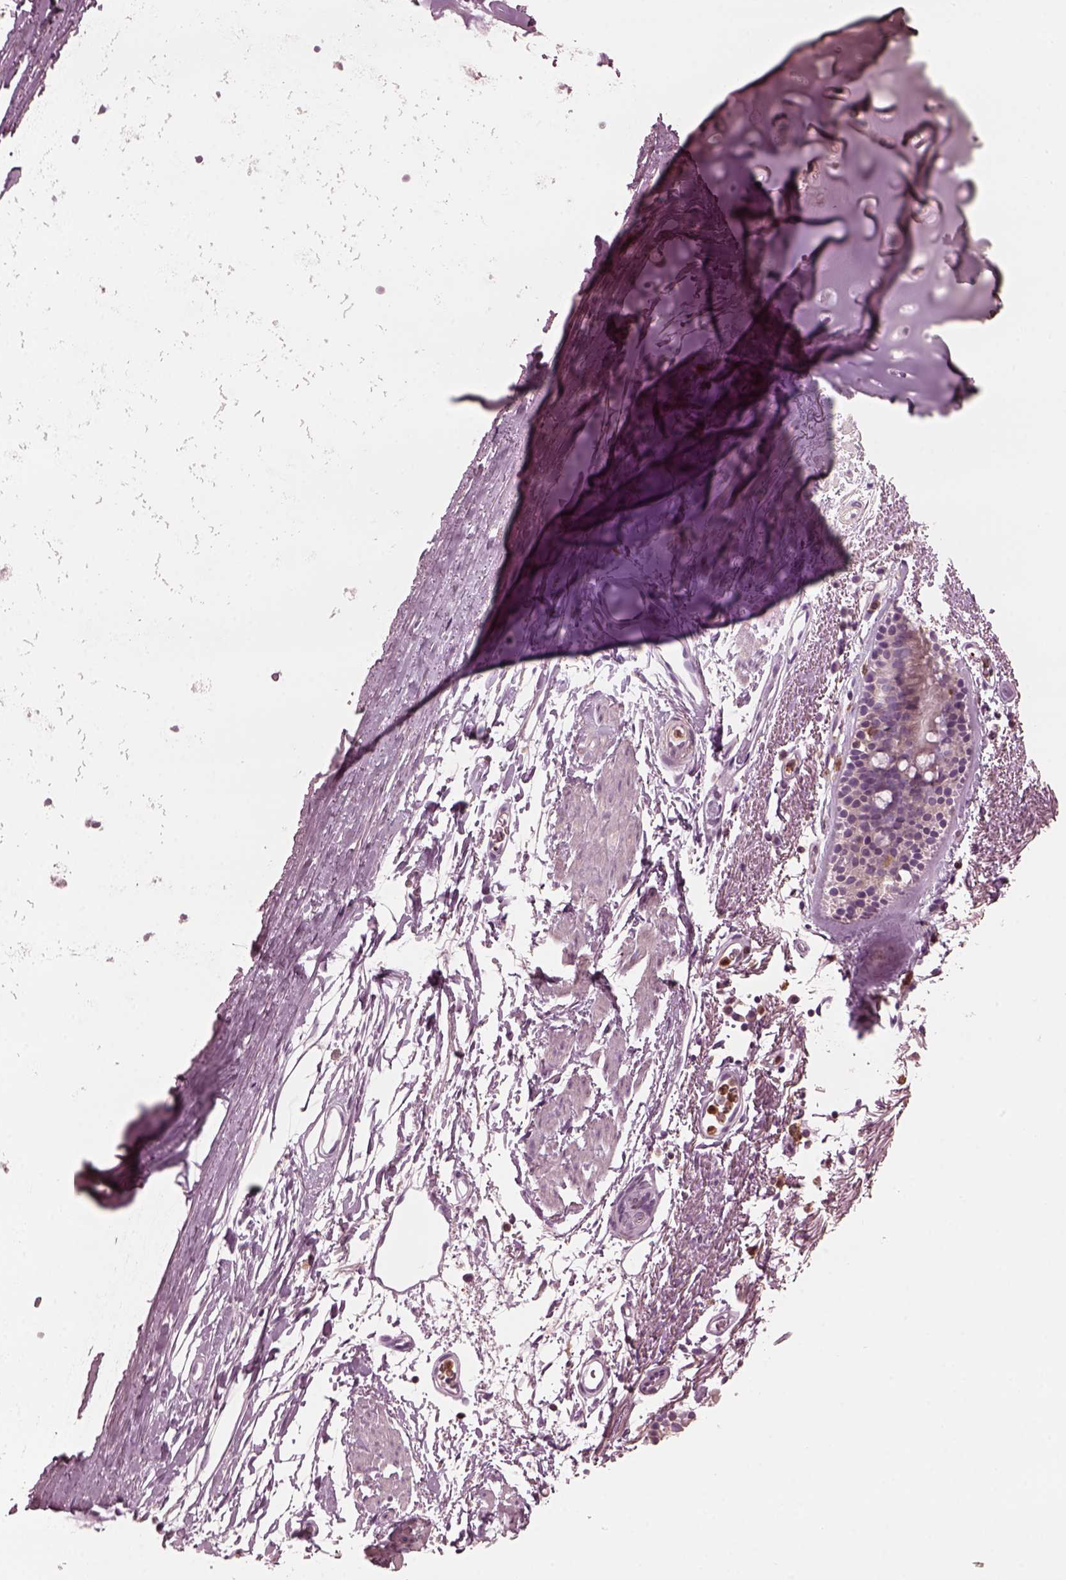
{"staining": {"intensity": "negative", "quantity": "none", "location": "none"}, "tissue": "bronchus", "cell_type": "Respiratory epithelial cells", "image_type": "normal", "snomed": [{"axis": "morphology", "description": "Normal tissue, NOS"}, {"axis": "topography", "description": "Lymph node"}, {"axis": "topography", "description": "Bronchus"}], "caption": "Immunohistochemistry micrograph of unremarkable bronchus: bronchus stained with DAB reveals no significant protein staining in respiratory epithelial cells.", "gene": "PSTPIP2", "patient": {"sex": "female", "age": 70}}